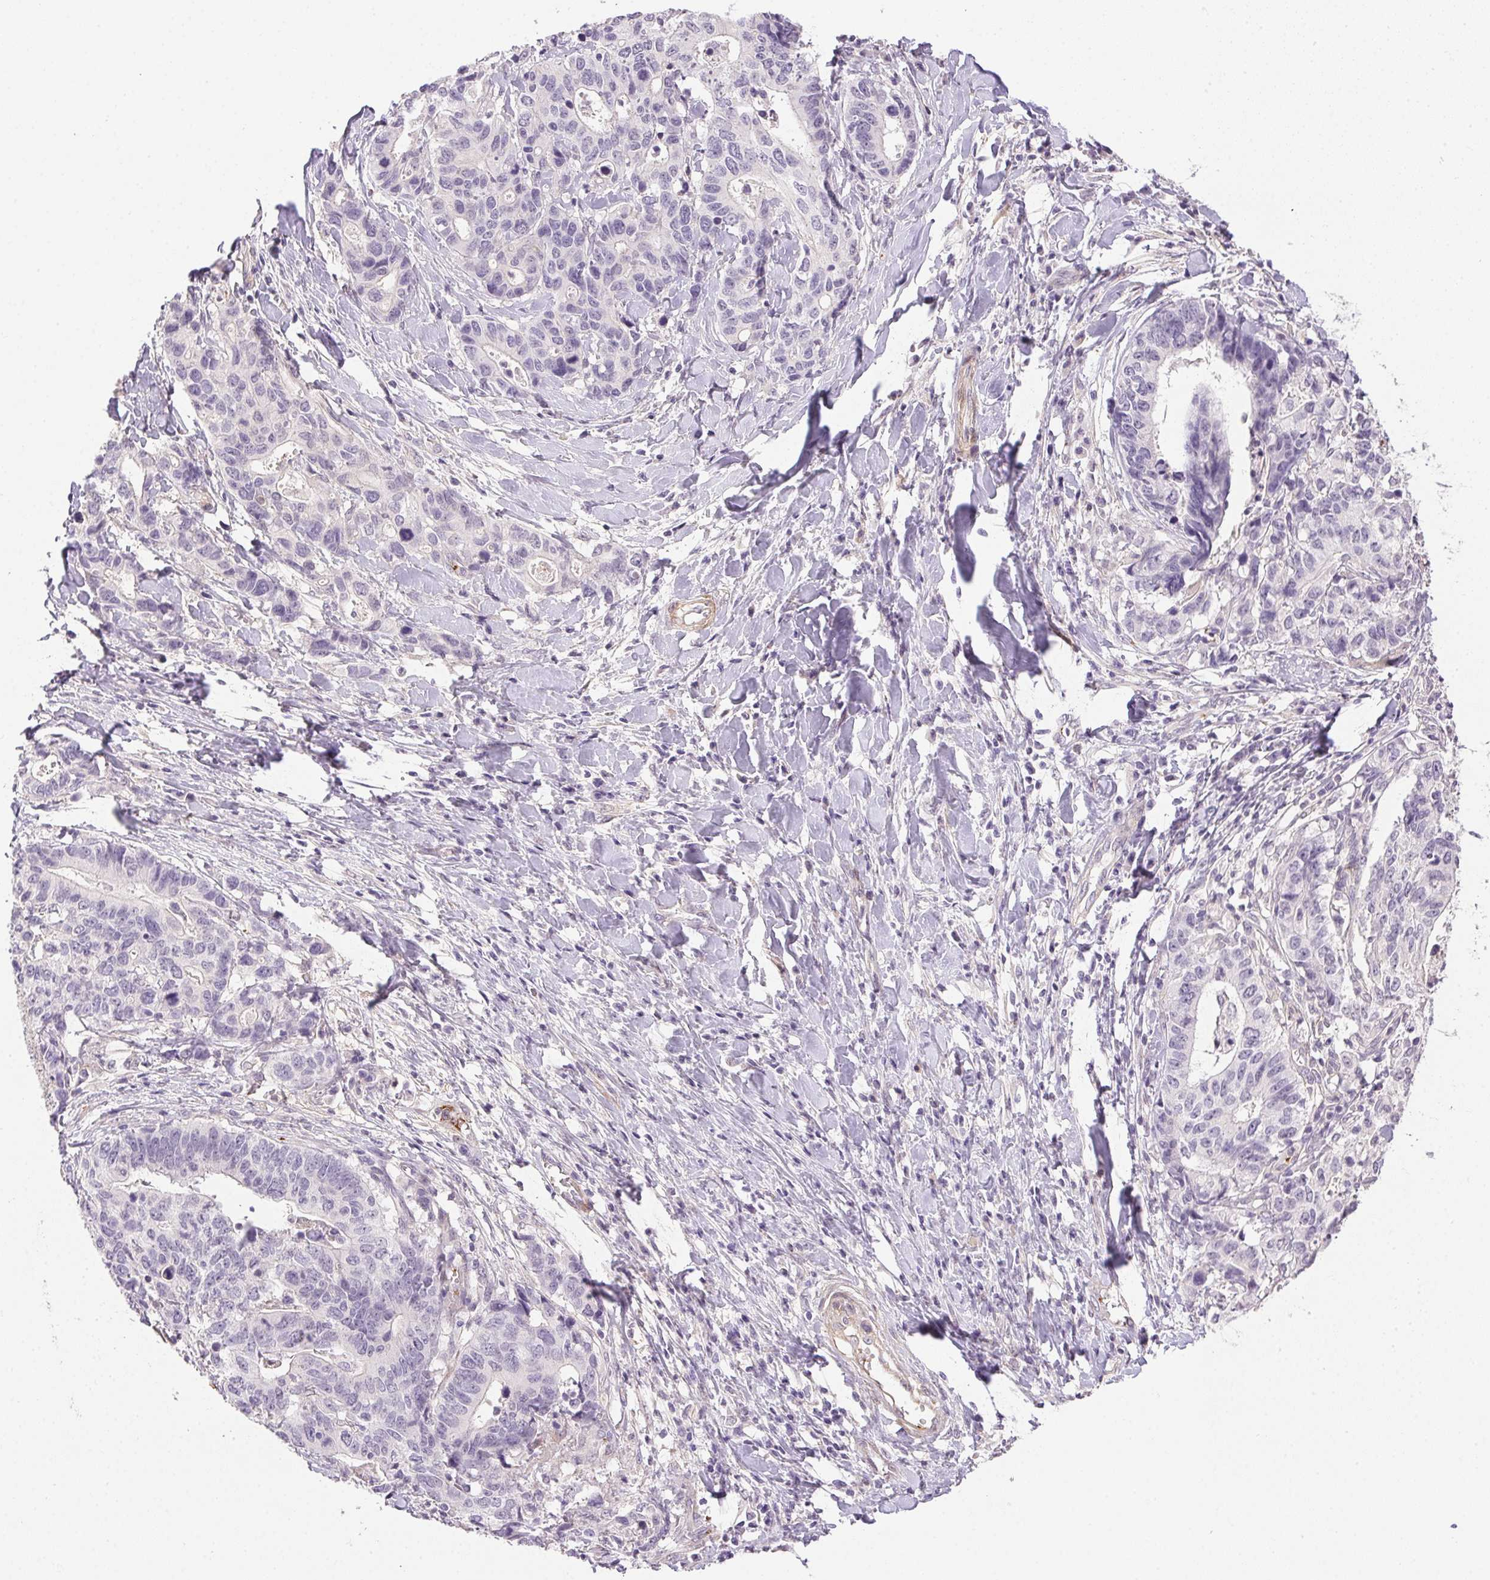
{"staining": {"intensity": "negative", "quantity": "none", "location": "none"}, "tissue": "stomach cancer", "cell_type": "Tumor cells", "image_type": "cancer", "snomed": [{"axis": "morphology", "description": "Adenocarcinoma, NOS"}, {"axis": "topography", "description": "Stomach, upper"}], "caption": "Image shows no protein staining in tumor cells of stomach cancer (adenocarcinoma) tissue.", "gene": "PRL", "patient": {"sex": "female", "age": 67}}